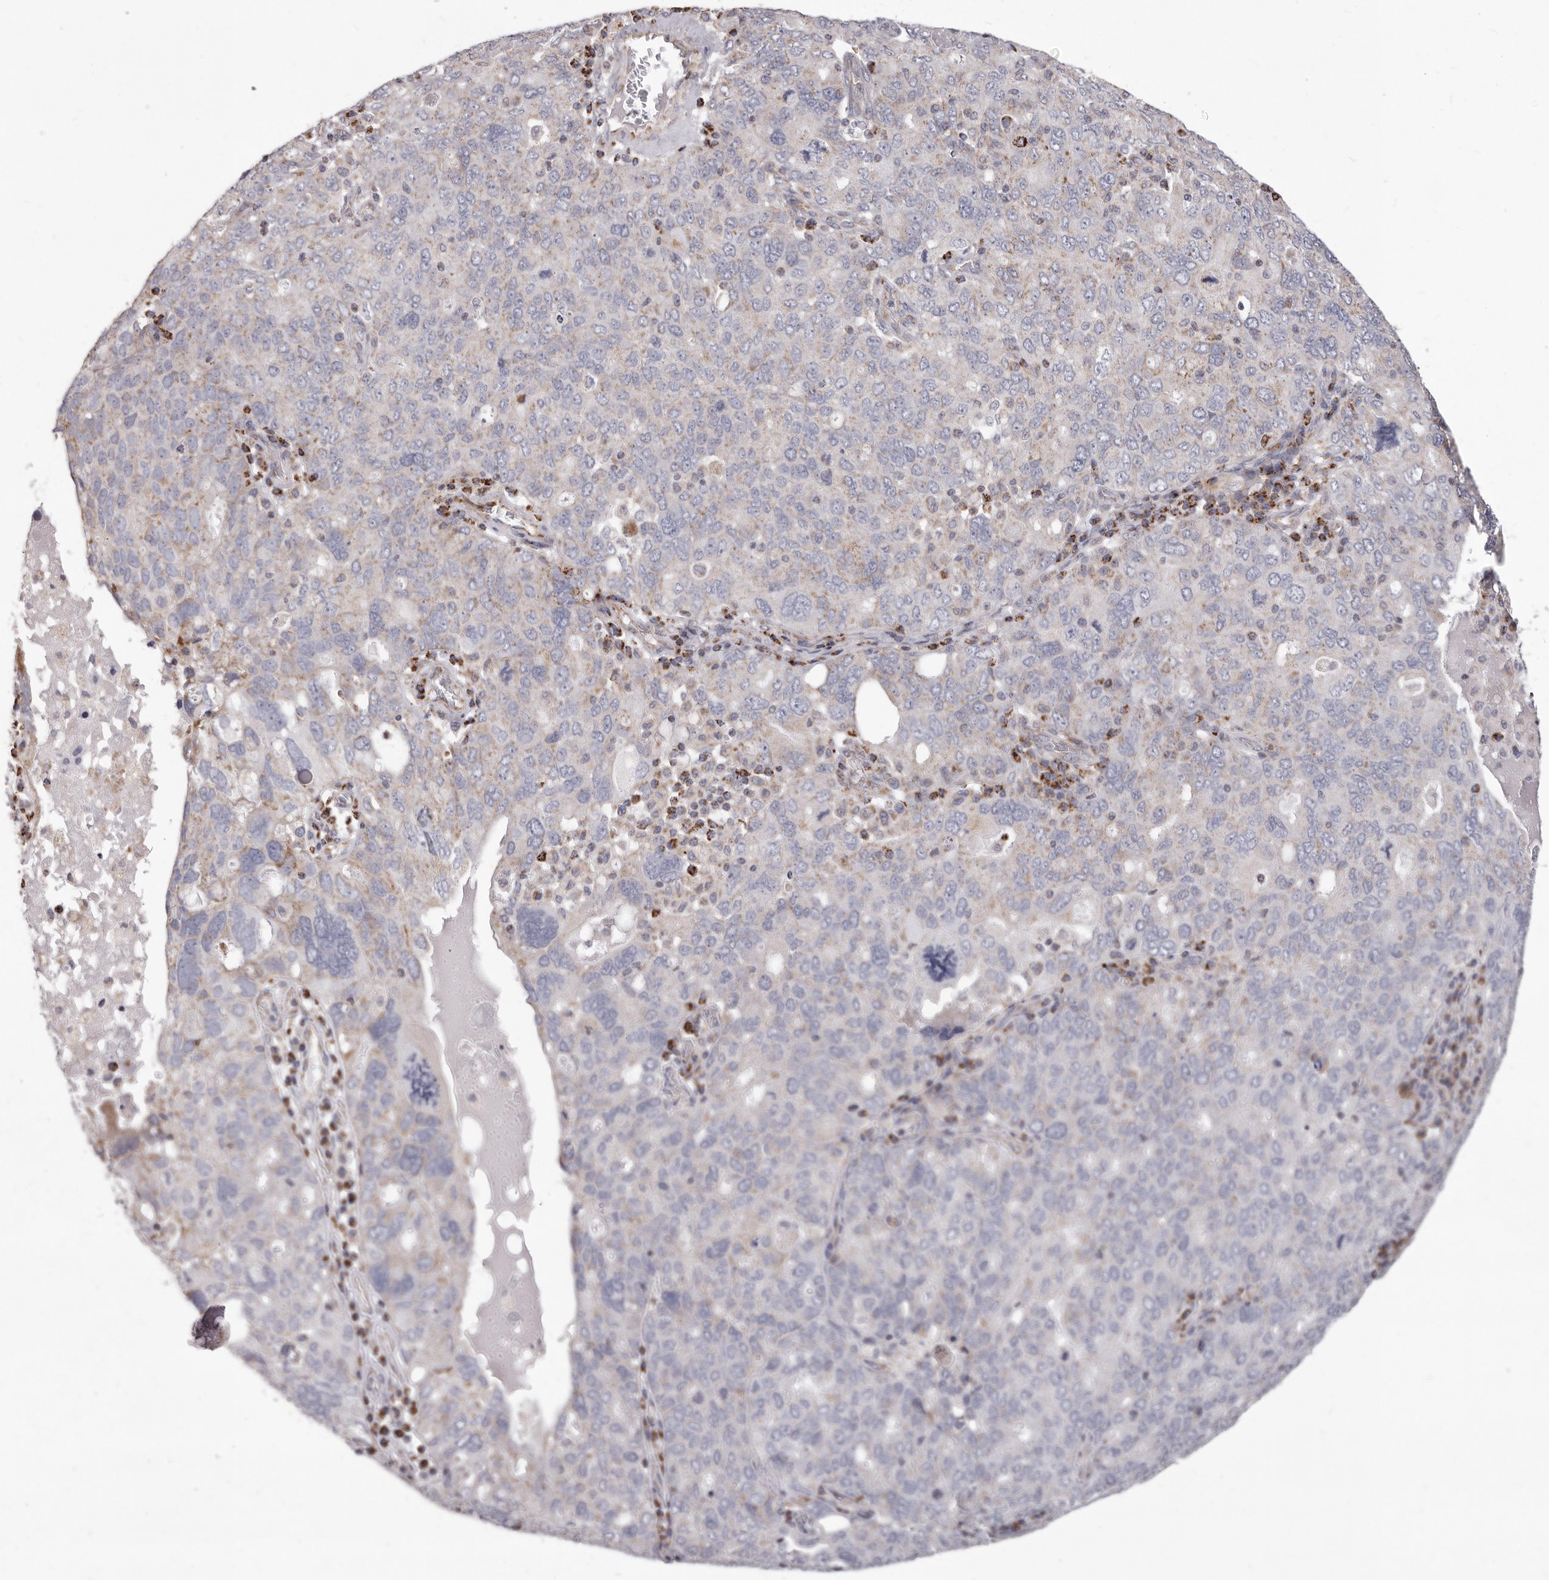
{"staining": {"intensity": "weak", "quantity": "<25%", "location": "cytoplasmic/membranous"}, "tissue": "ovarian cancer", "cell_type": "Tumor cells", "image_type": "cancer", "snomed": [{"axis": "morphology", "description": "Carcinoma, endometroid"}, {"axis": "topography", "description": "Ovary"}], "caption": "A micrograph of human ovarian cancer is negative for staining in tumor cells. The staining is performed using DAB brown chromogen with nuclei counter-stained in using hematoxylin.", "gene": "PRMT2", "patient": {"sex": "female", "age": 62}}